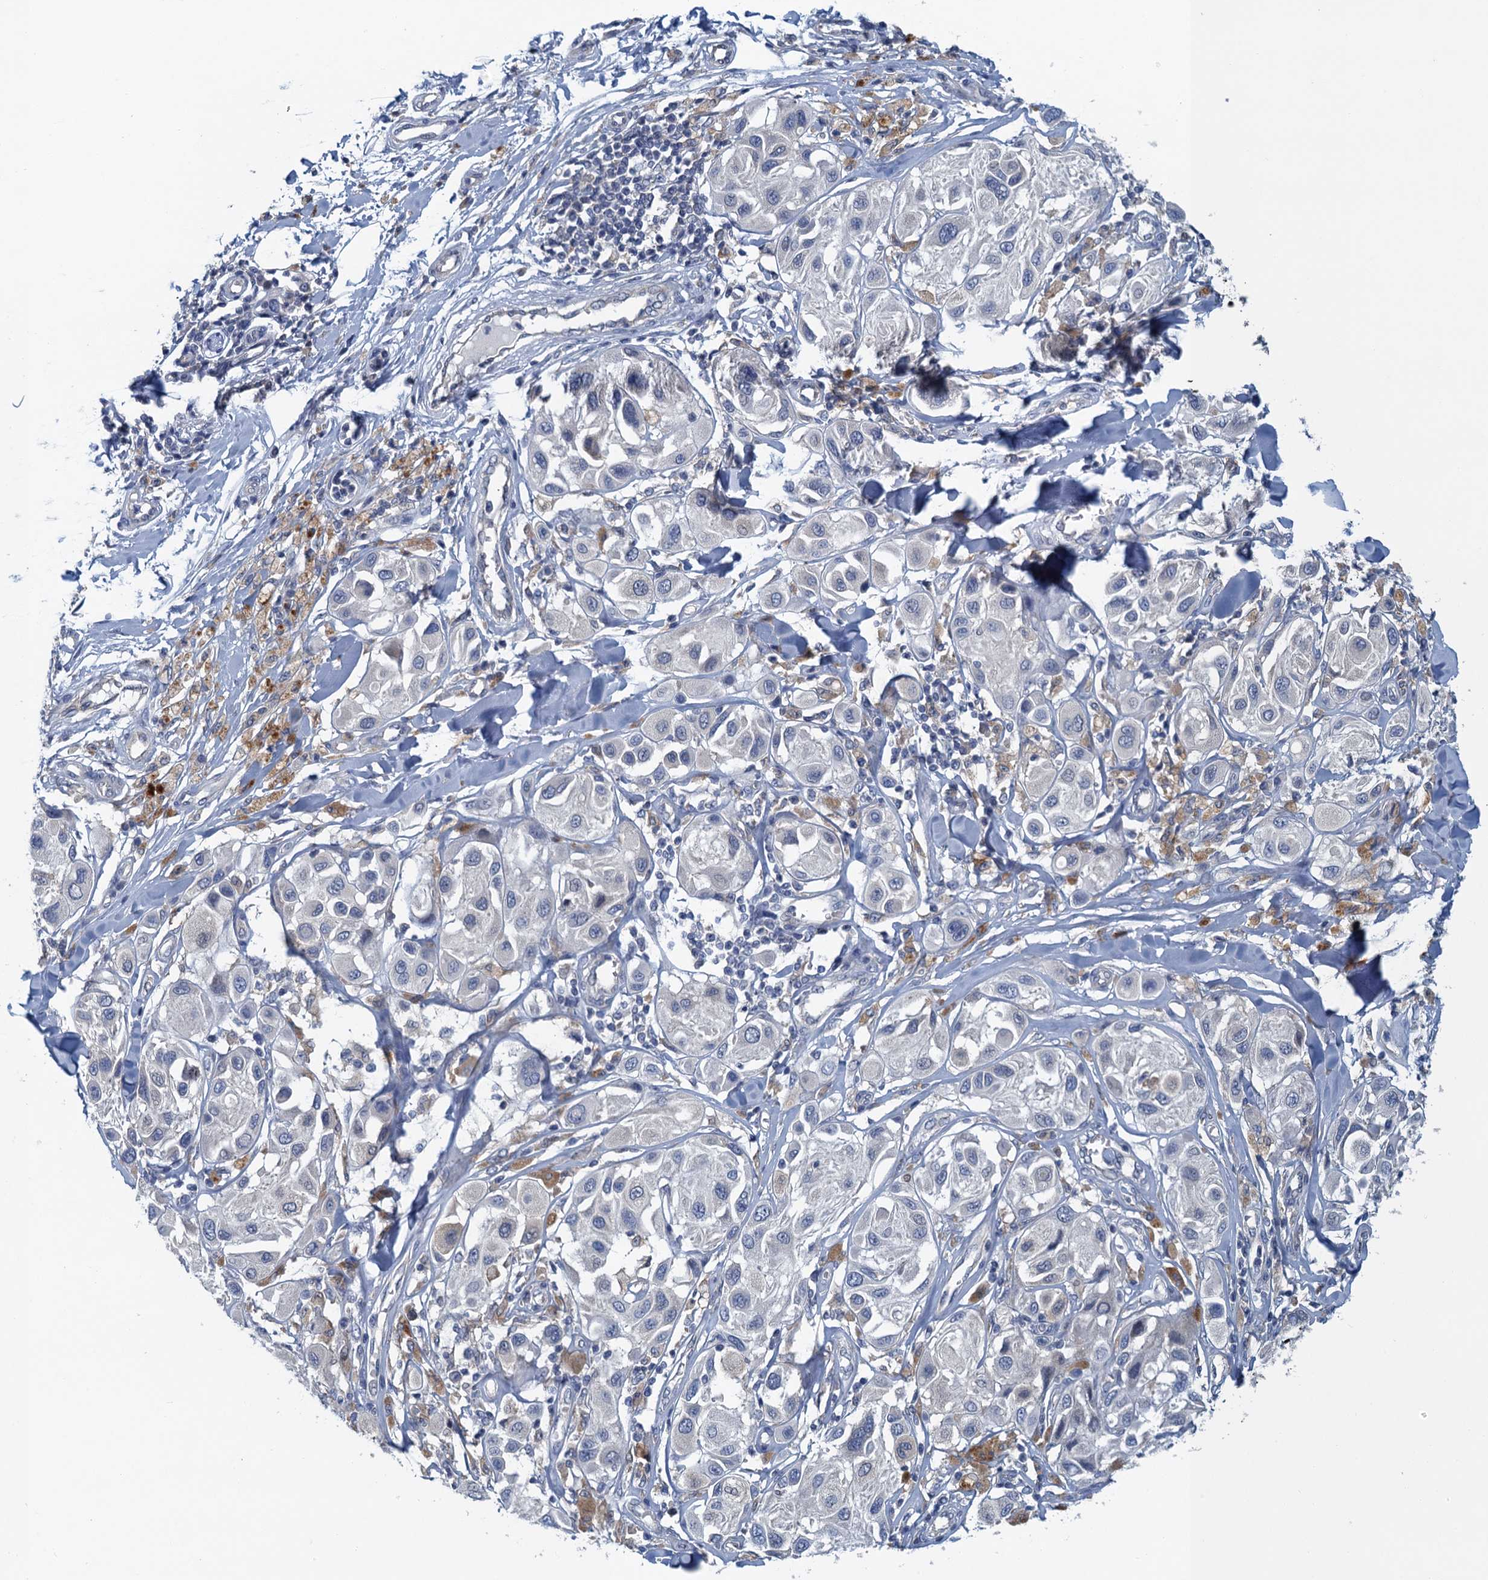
{"staining": {"intensity": "negative", "quantity": "none", "location": "none"}, "tissue": "melanoma", "cell_type": "Tumor cells", "image_type": "cancer", "snomed": [{"axis": "morphology", "description": "Malignant melanoma, Metastatic site"}, {"axis": "topography", "description": "Skin"}], "caption": "Immunohistochemical staining of malignant melanoma (metastatic site) reveals no significant expression in tumor cells.", "gene": "NCKAP1L", "patient": {"sex": "male", "age": 41}}